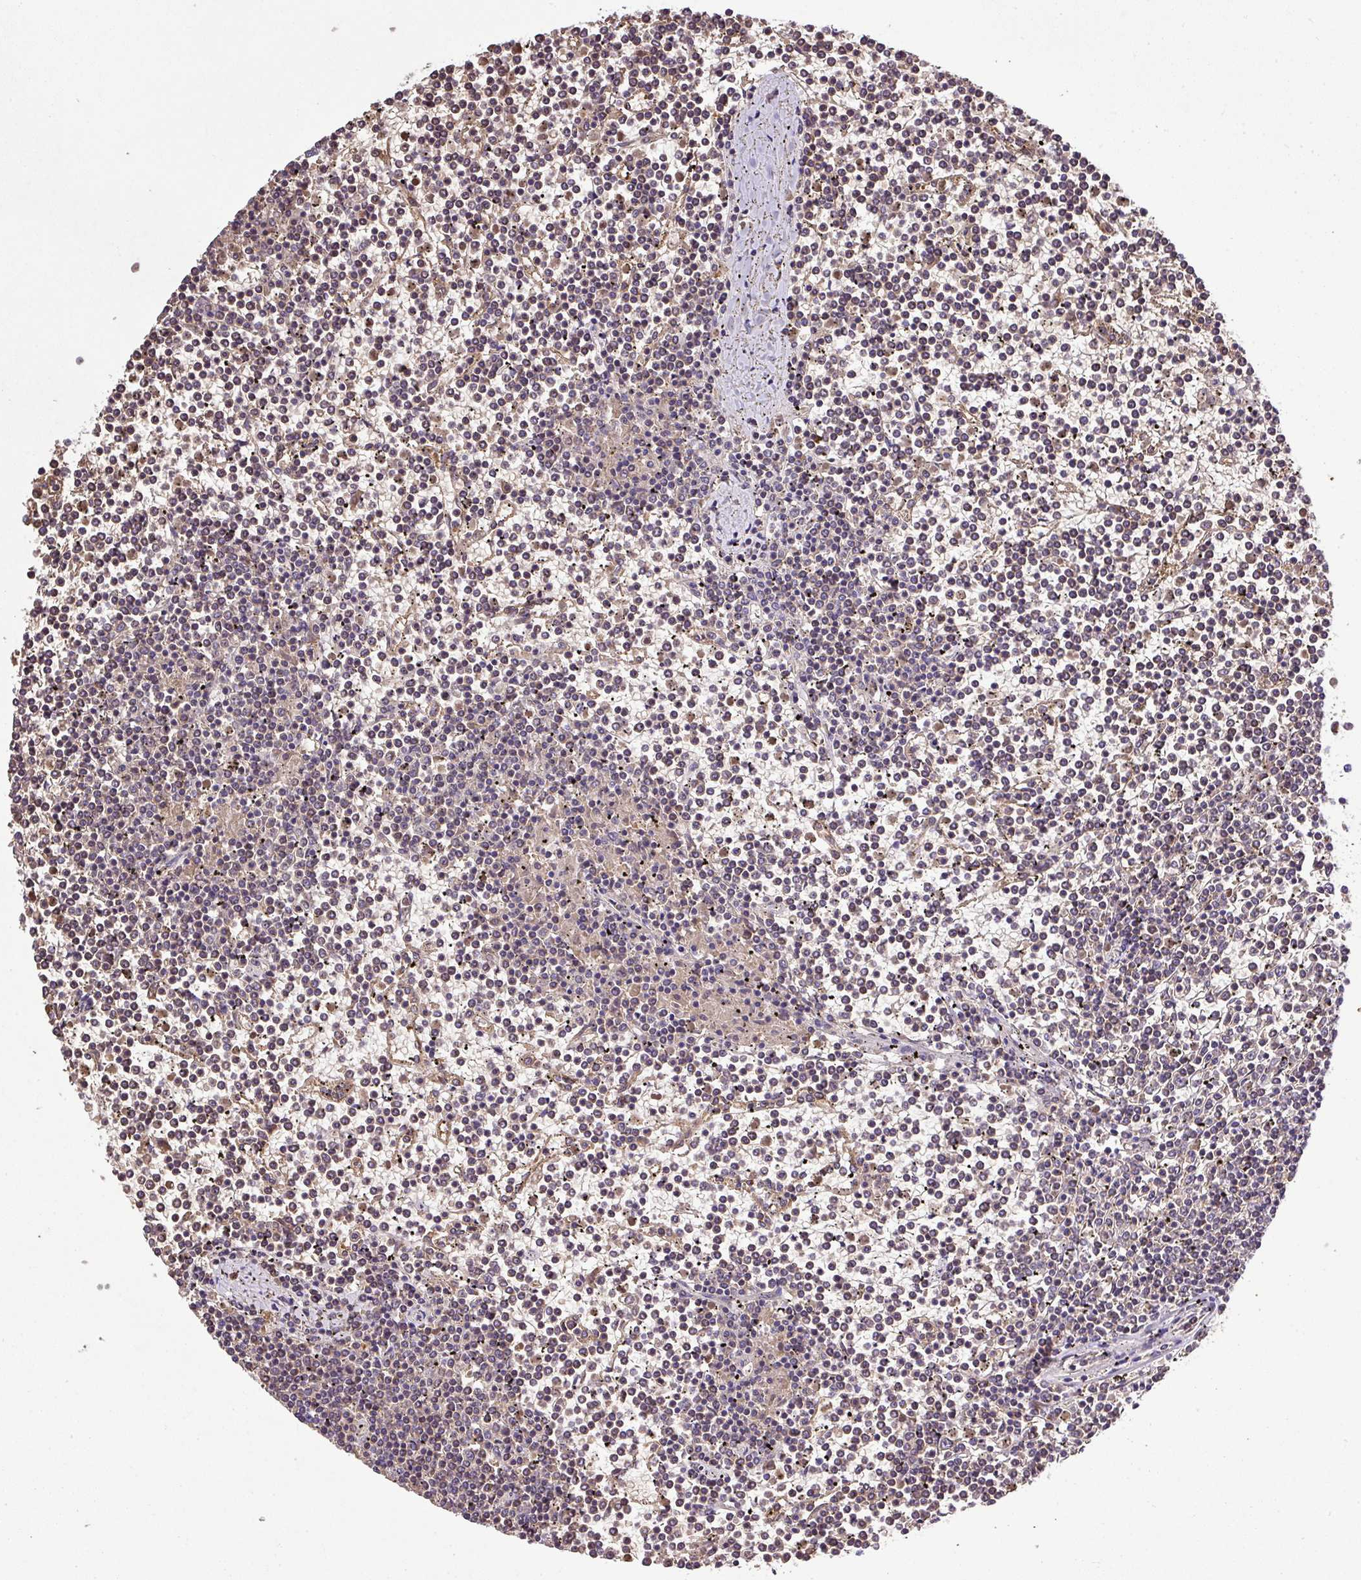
{"staining": {"intensity": "weak", "quantity": "25%-75%", "location": "cytoplasmic/membranous"}, "tissue": "lymphoma", "cell_type": "Tumor cells", "image_type": "cancer", "snomed": [{"axis": "morphology", "description": "Malignant lymphoma, non-Hodgkin's type, Low grade"}, {"axis": "topography", "description": "Spleen"}], "caption": "About 25%-75% of tumor cells in human low-grade malignant lymphoma, non-Hodgkin's type display weak cytoplasmic/membranous protein positivity as visualized by brown immunohistochemical staining.", "gene": "ZNF513", "patient": {"sex": "female", "age": 19}}